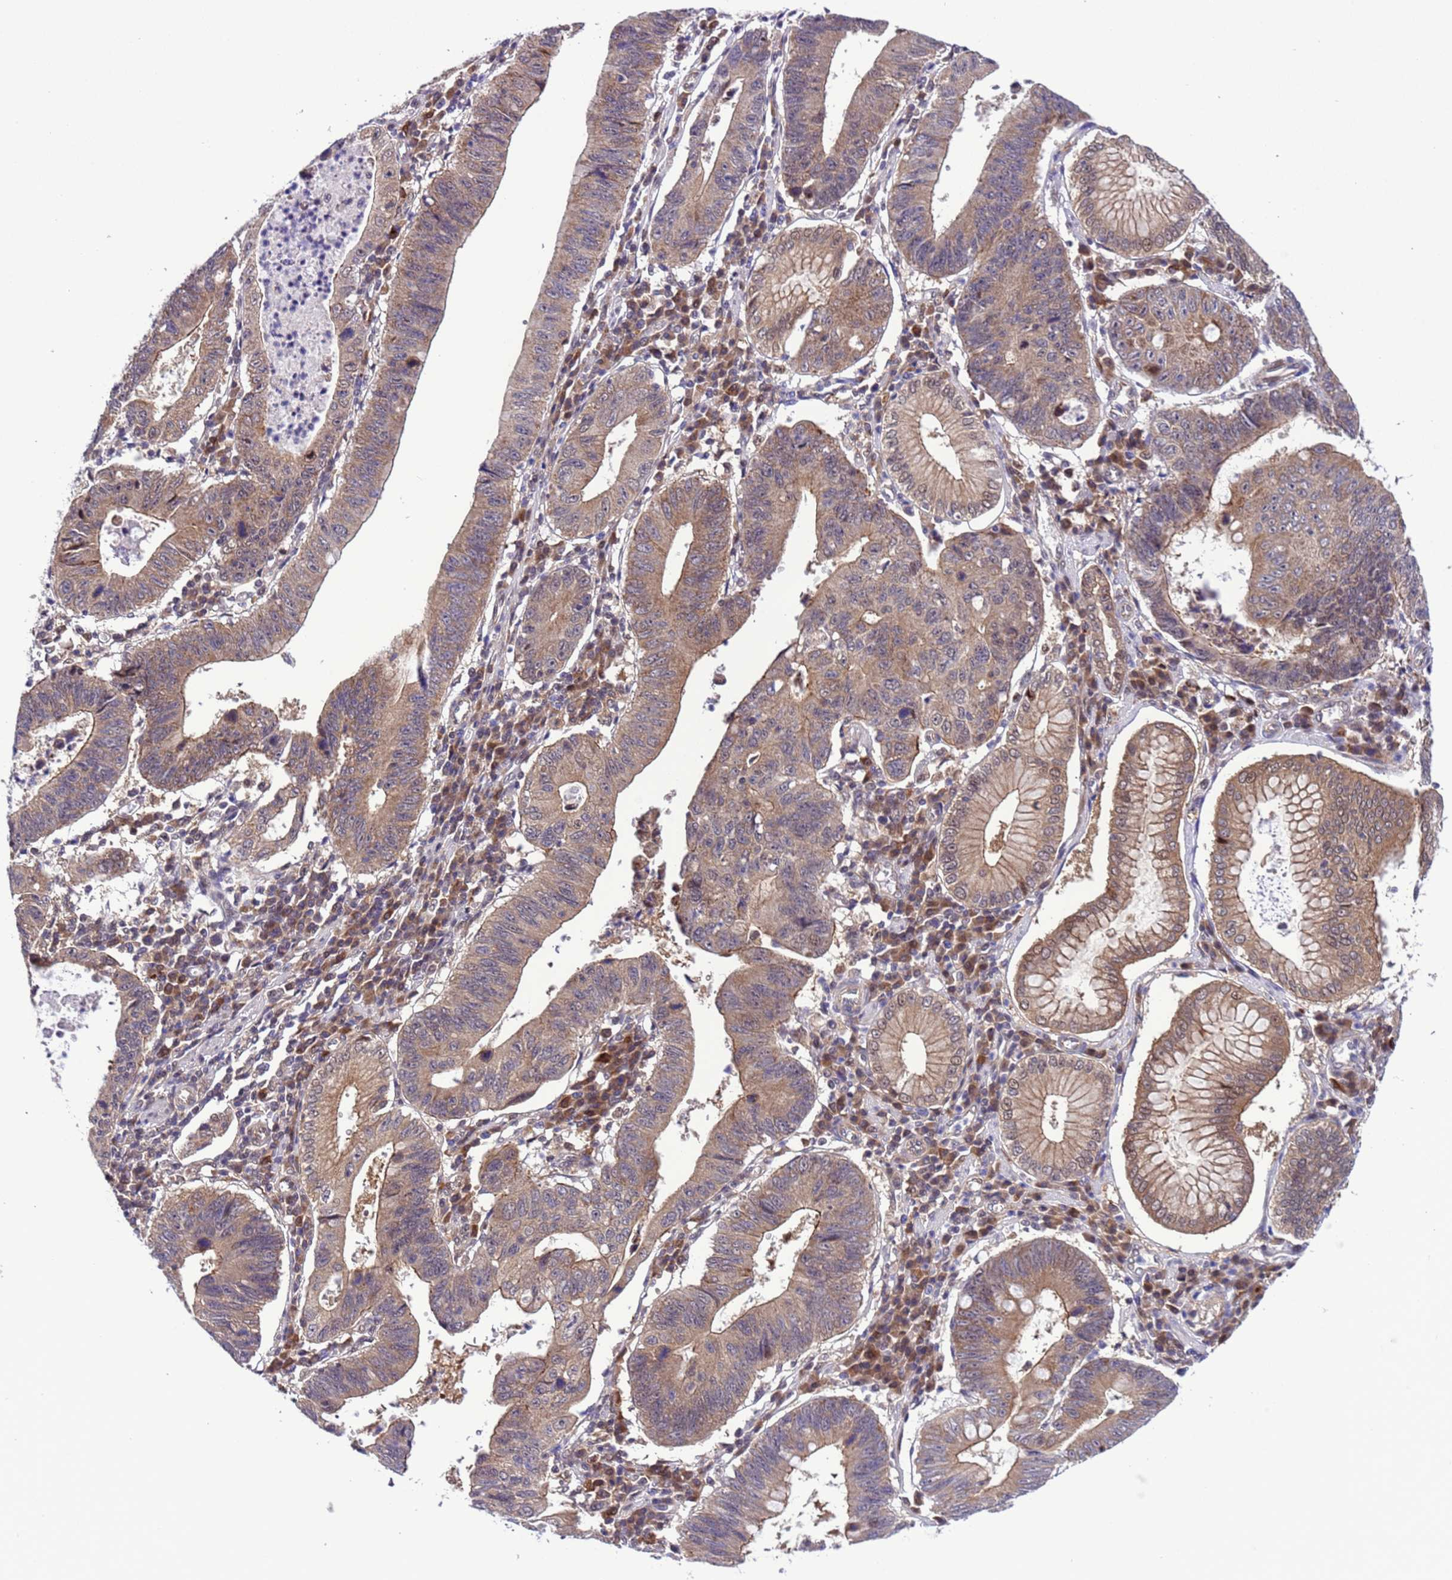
{"staining": {"intensity": "weak", "quantity": "25%-75%", "location": "cytoplasmic/membranous"}, "tissue": "stomach cancer", "cell_type": "Tumor cells", "image_type": "cancer", "snomed": [{"axis": "morphology", "description": "Adenocarcinoma, NOS"}, {"axis": "topography", "description": "Stomach"}], "caption": "Tumor cells exhibit low levels of weak cytoplasmic/membranous staining in about 25%-75% of cells in stomach adenocarcinoma. (DAB (3,3'-diaminobenzidine) = brown stain, brightfield microscopy at high magnification).", "gene": "RASD1", "patient": {"sex": "male", "age": 59}}